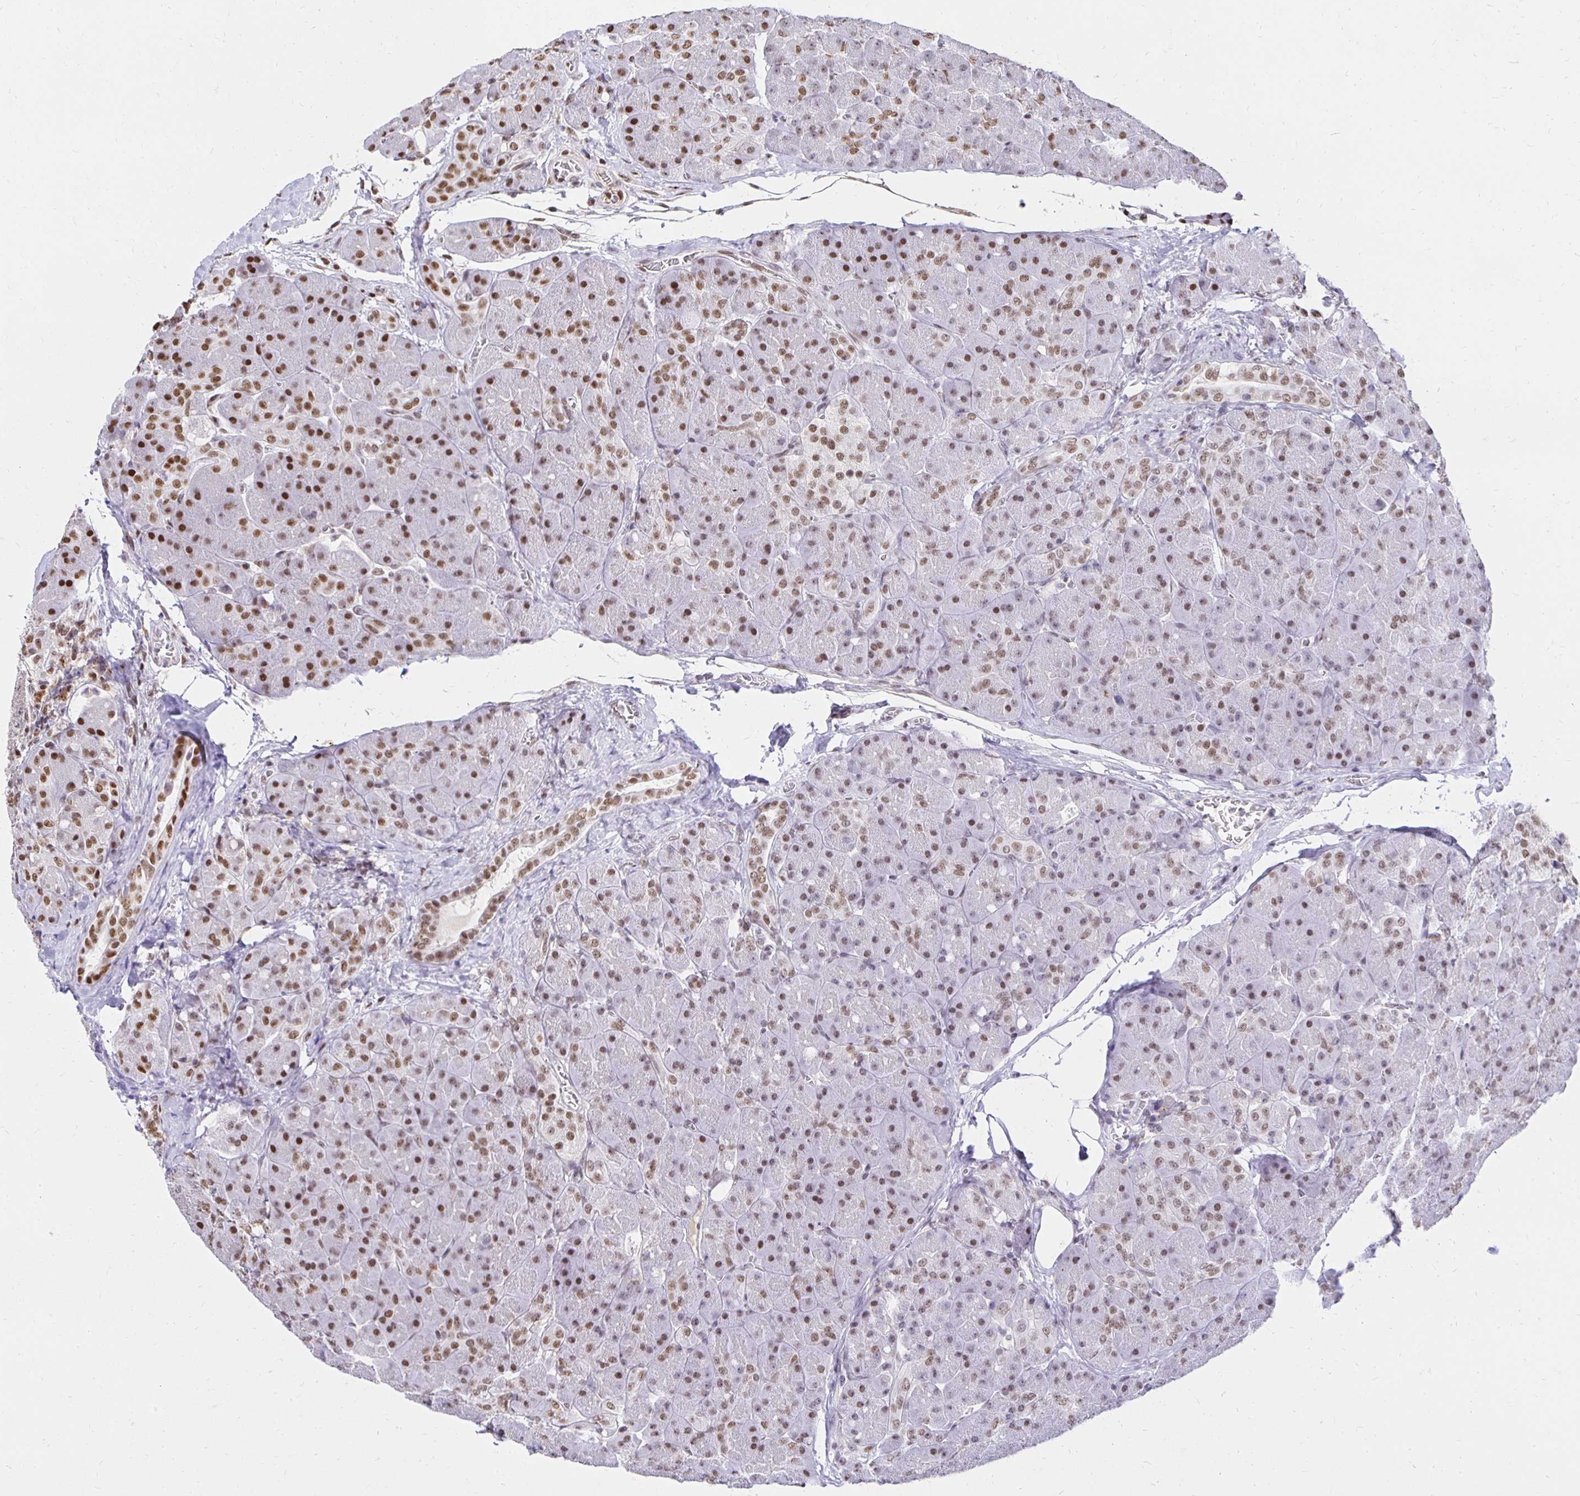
{"staining": {"intensity": "moderate", "quantity": "25%-75%", "location": "nuclear"}, "tissue": "pancreas", "cell_type": "Exocrine glandular cells", "image_type": "normal", "snomed": [{"axis": "morphology", "description": "Normal tissue, NOS"}, {"axis": "topography", "description": "Pancreas"}], "caption": "Pancreas stained with a brown dye demonstrates moderate nuclear positive expression in approximately 25%-75% of exocrine glandular cells.", "gene": "ZNF579", "patient": {"sex": "male", "age": 55}}